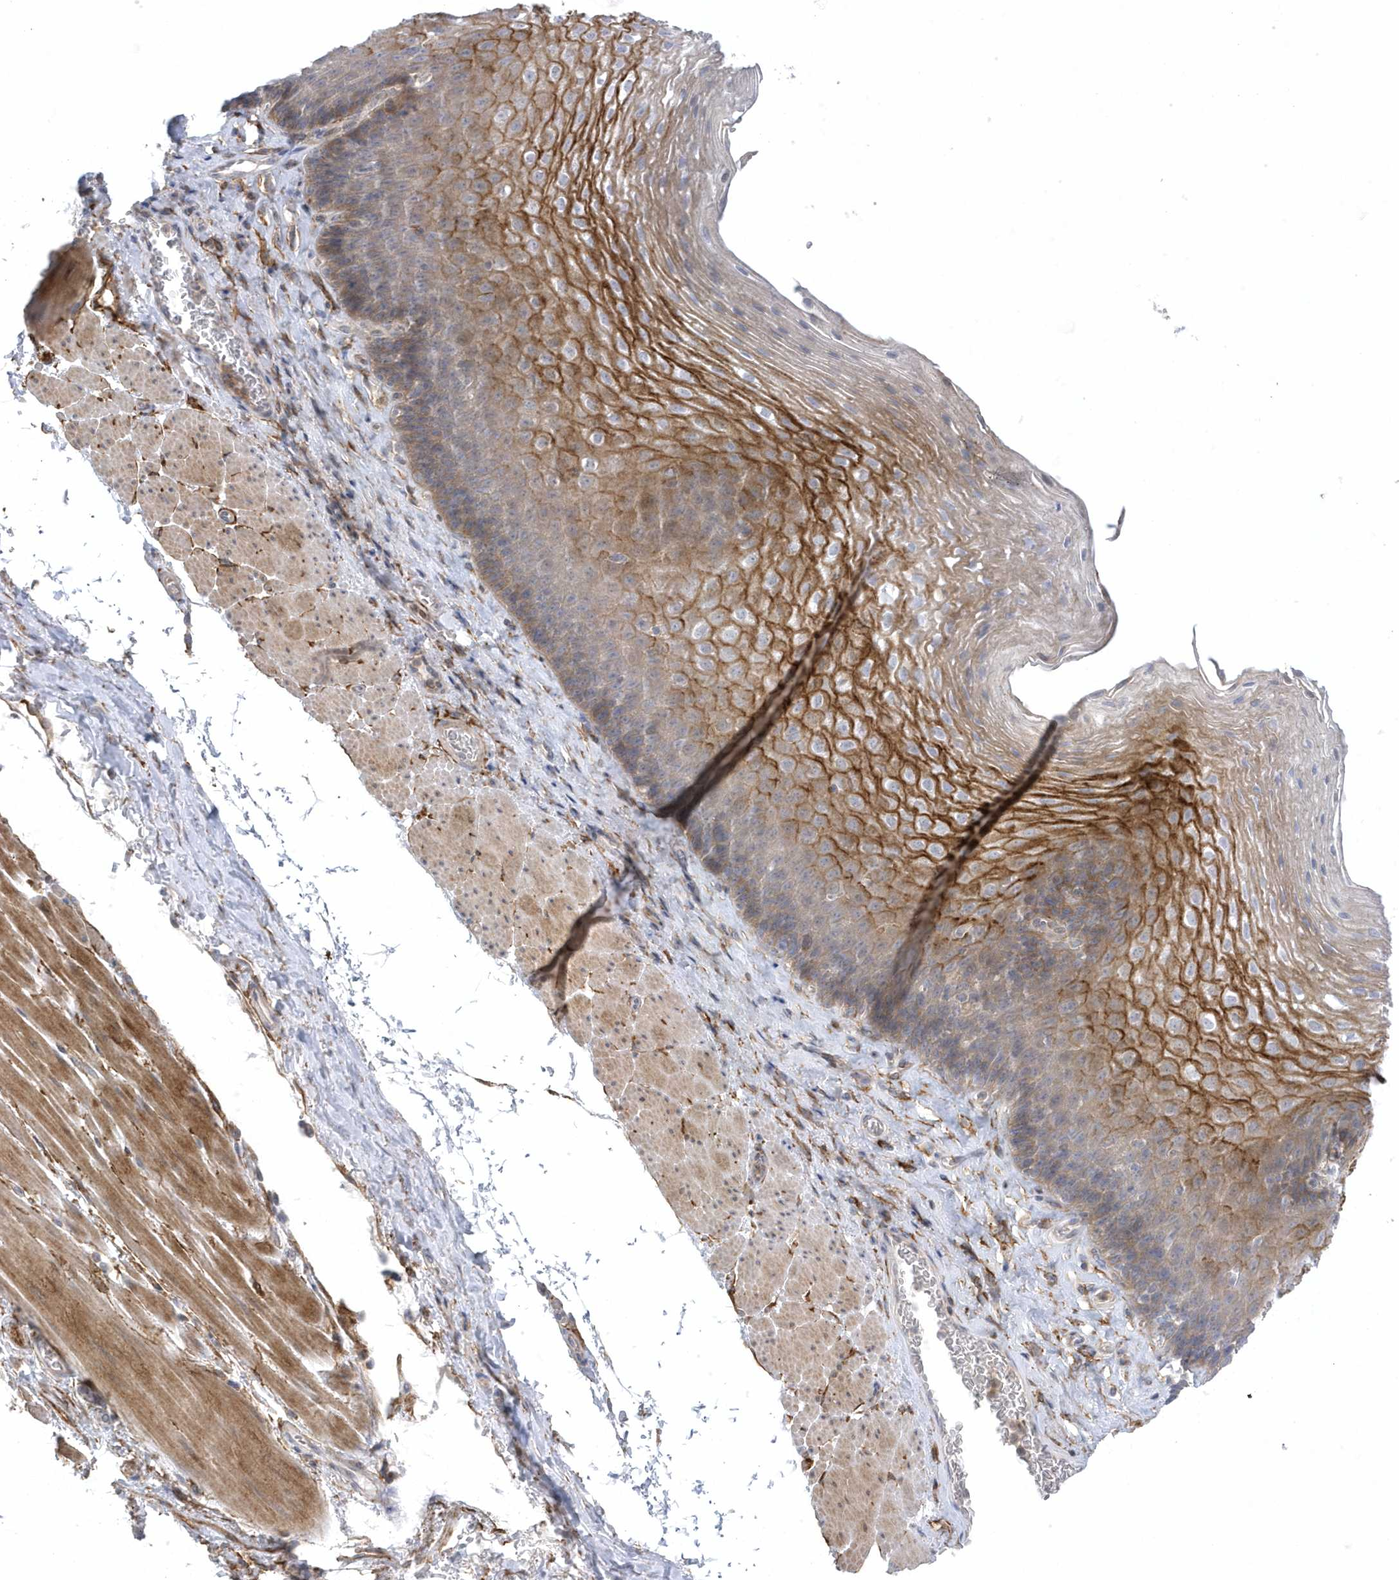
{"staining": {"intensity": "strong", "quantity": "25%-75%", "location": "cytoplasmic/membranous"}, "tissue": "esophagus", "cell_type": "Squamous epithelial cells", "image_type": "normal", "snomed": [{"axis": "morphology", "description": "Normal tissue, NOS"}, {"axis": "topography", "description": "Esophagus"}], "caption": "Benign esophagus shows strong cytoplasmic/membranous positivity in about 25%-75% of squamous epithelial cells, visualized by immunohistochemistry. The staining is performed using DAB brown chromogen to label protein expression. The nuclei are counter-stained blue using hematoxylin.", "gene": "ANAPC1", "patient": {"sex": "female", "age": 66}}